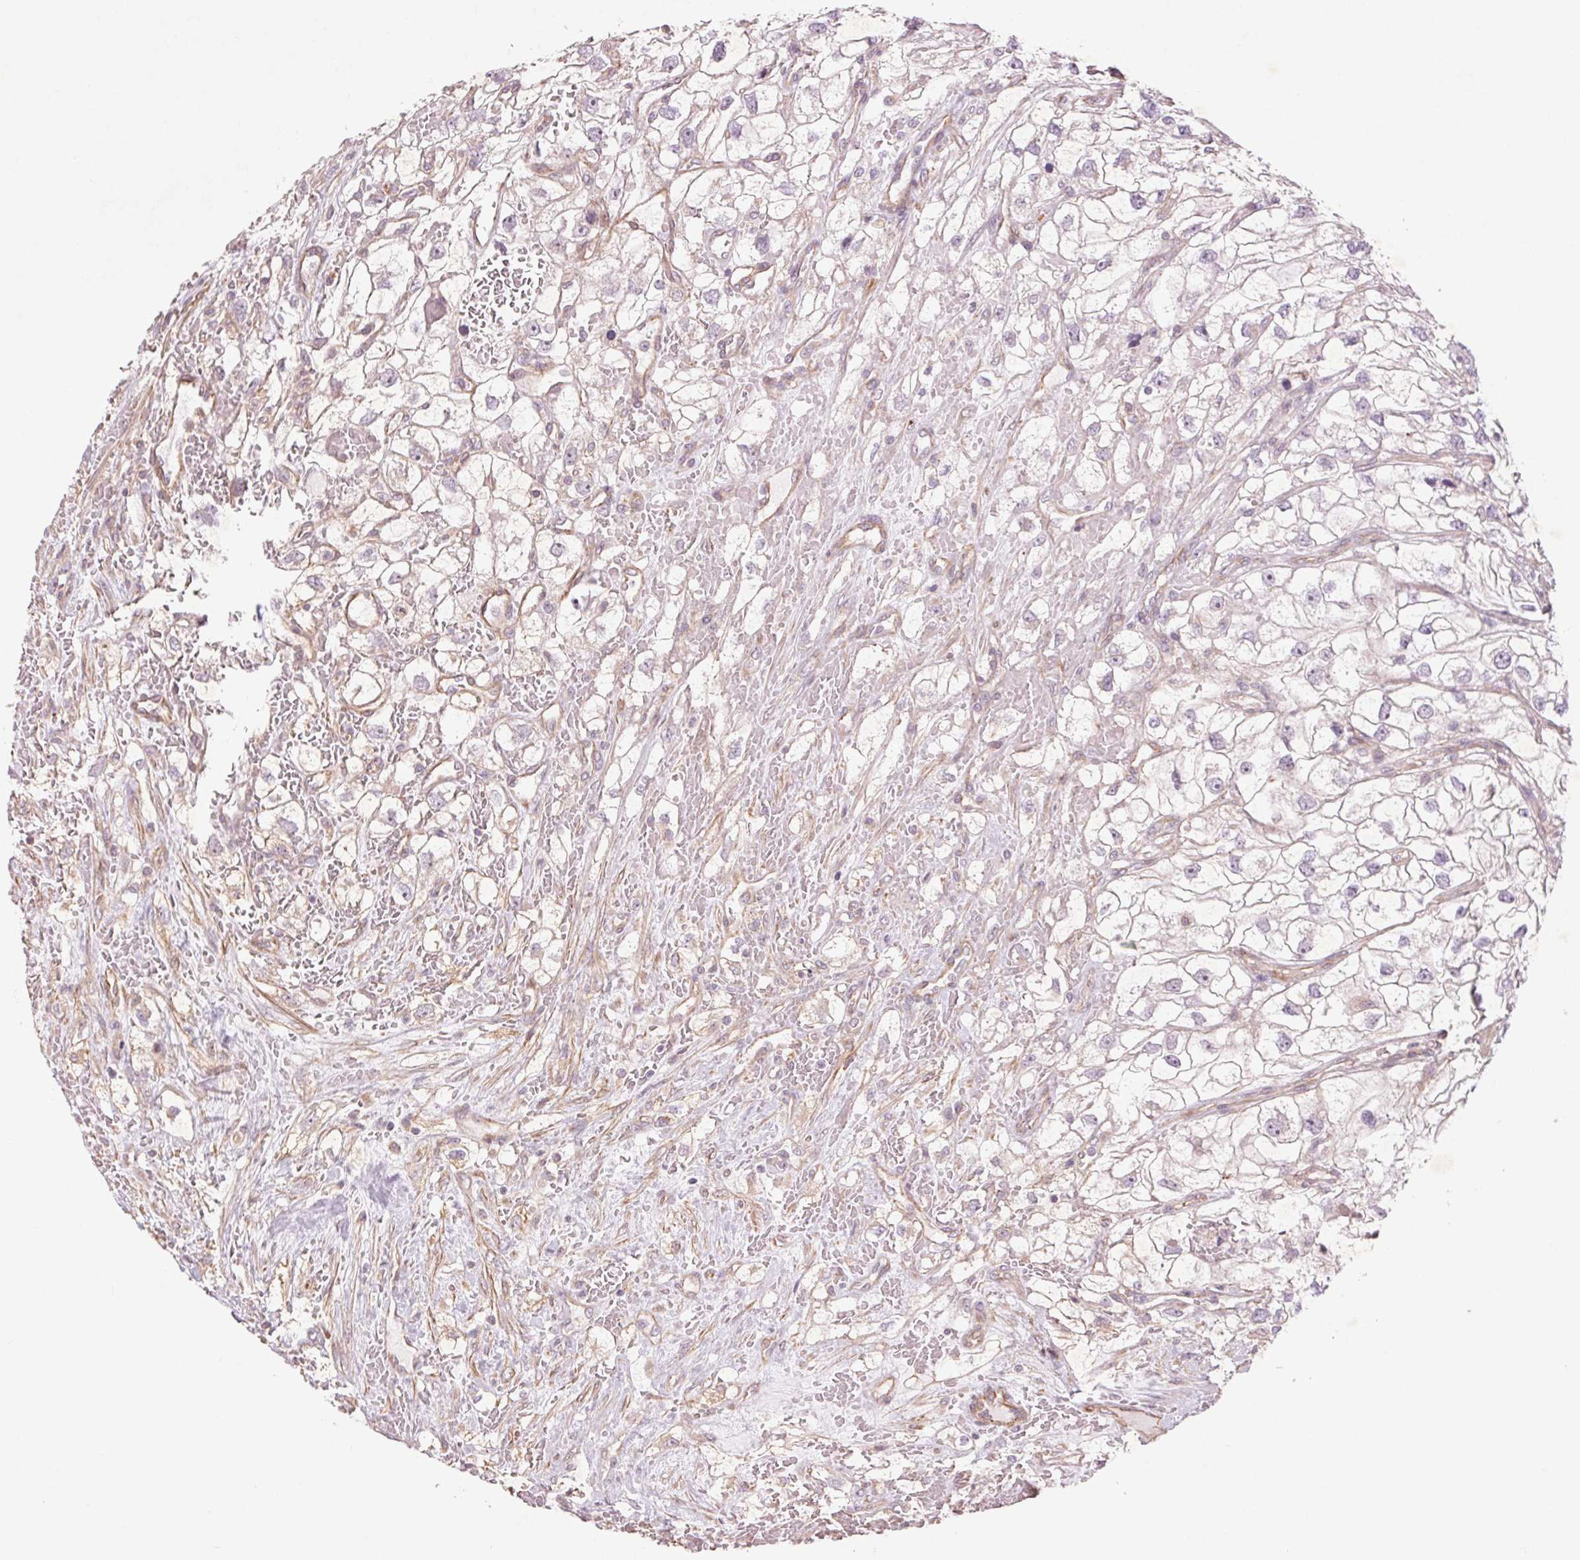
{"staining": {"intensity": "negative", "quantity": "none", "location": "none"}, "tissue": "renal cancer", "cell_type": "Tumor cells", "image_type": "cancer", "snomed": [{"axis": "morphology", "description": "Adenocarcinoma, NOS"}, {"axis": "topography", "description": "Kidney"}], "caption": "Immunohistochemical staining of renal cancer displays no significant positivity in tumor cells.", "gene": "CCSER1", "patient": {"sex": "male", "age": 59}}